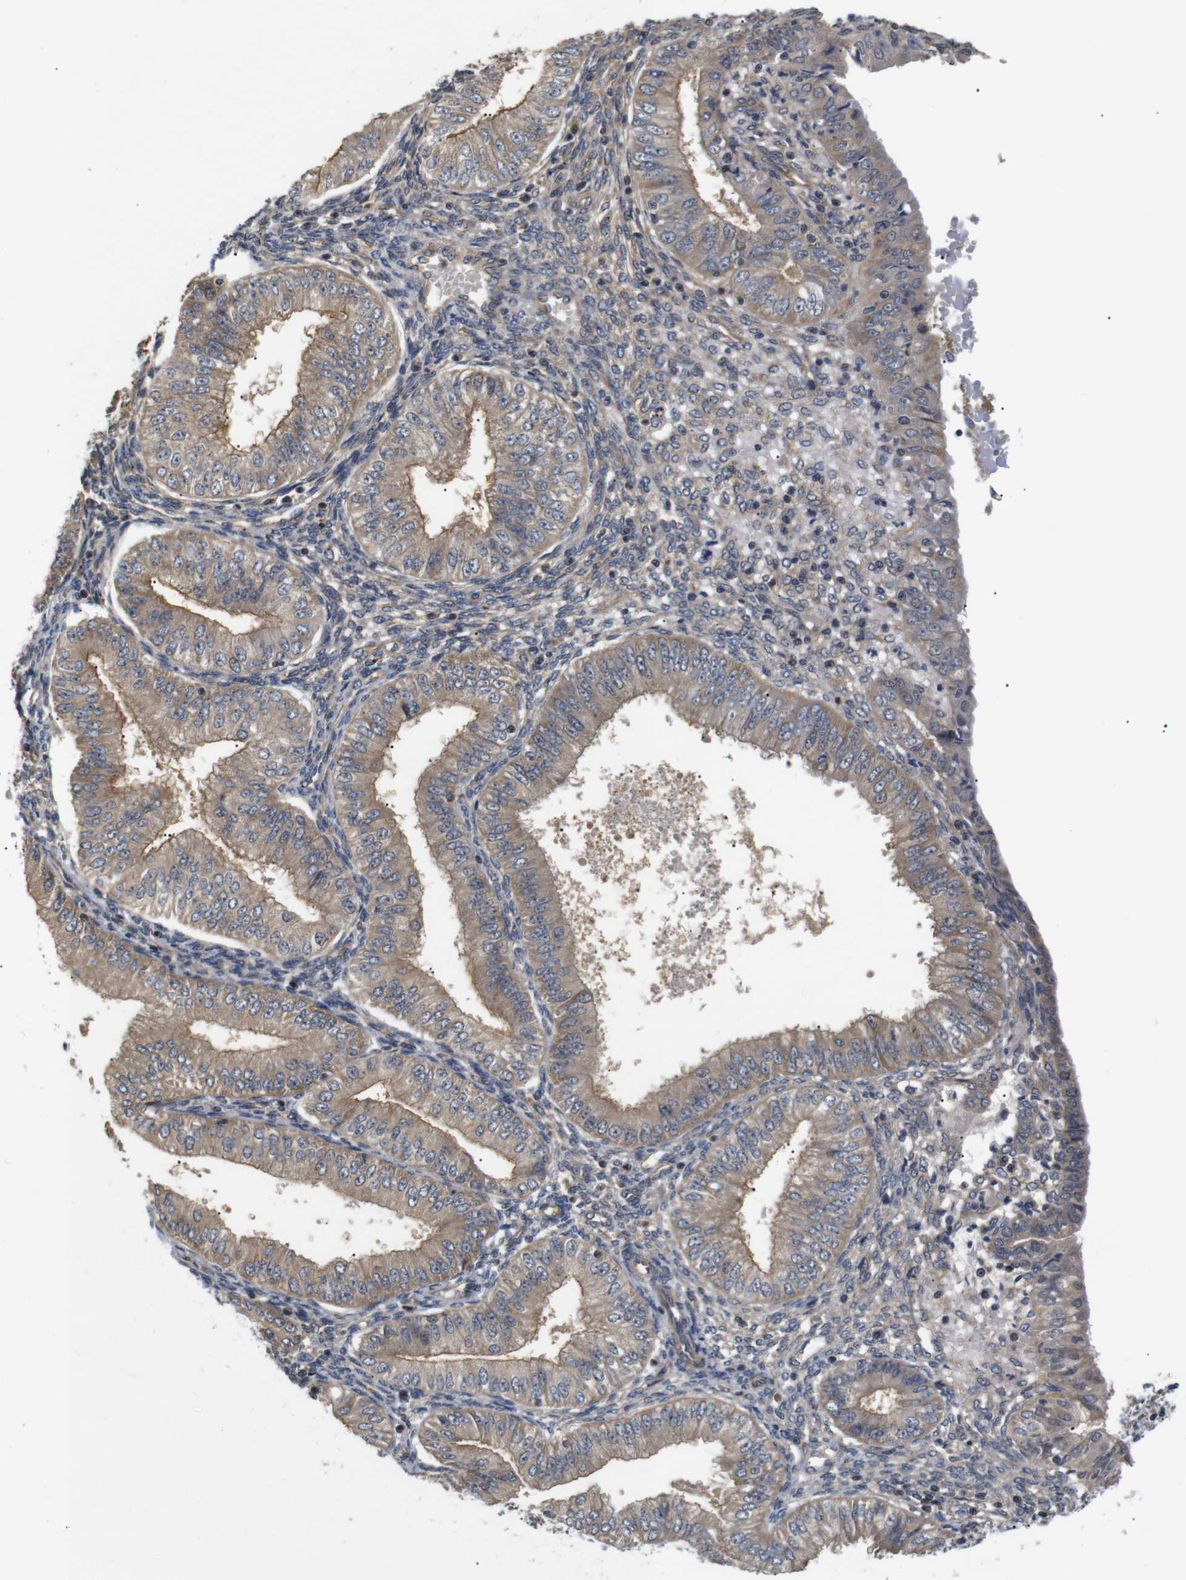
{"staining": {"intensity": "moderate", "quantity": ">75%", "location": "cytoplasmic/membranous"}, "tissue": "endometrial cancer", "cell_type": "Tumor cells", "image_type": "cancer", "snomed": [{"axis": "morphology", "description": "Normal tissue, NOS"}, {"axis": "morphology", "description": "Adenocarcinoma, NOS"}, {"axis": "topography", "description": "Endometrium"}], "caption": "Immunohistochemical staining of endometrial cancer exhibits medium levels of moderate cytoplasmic/membranous expression in about >75% of tumor cells.", "gene": "RIPK1", "patient": {"sex": "female", "age": 53}}